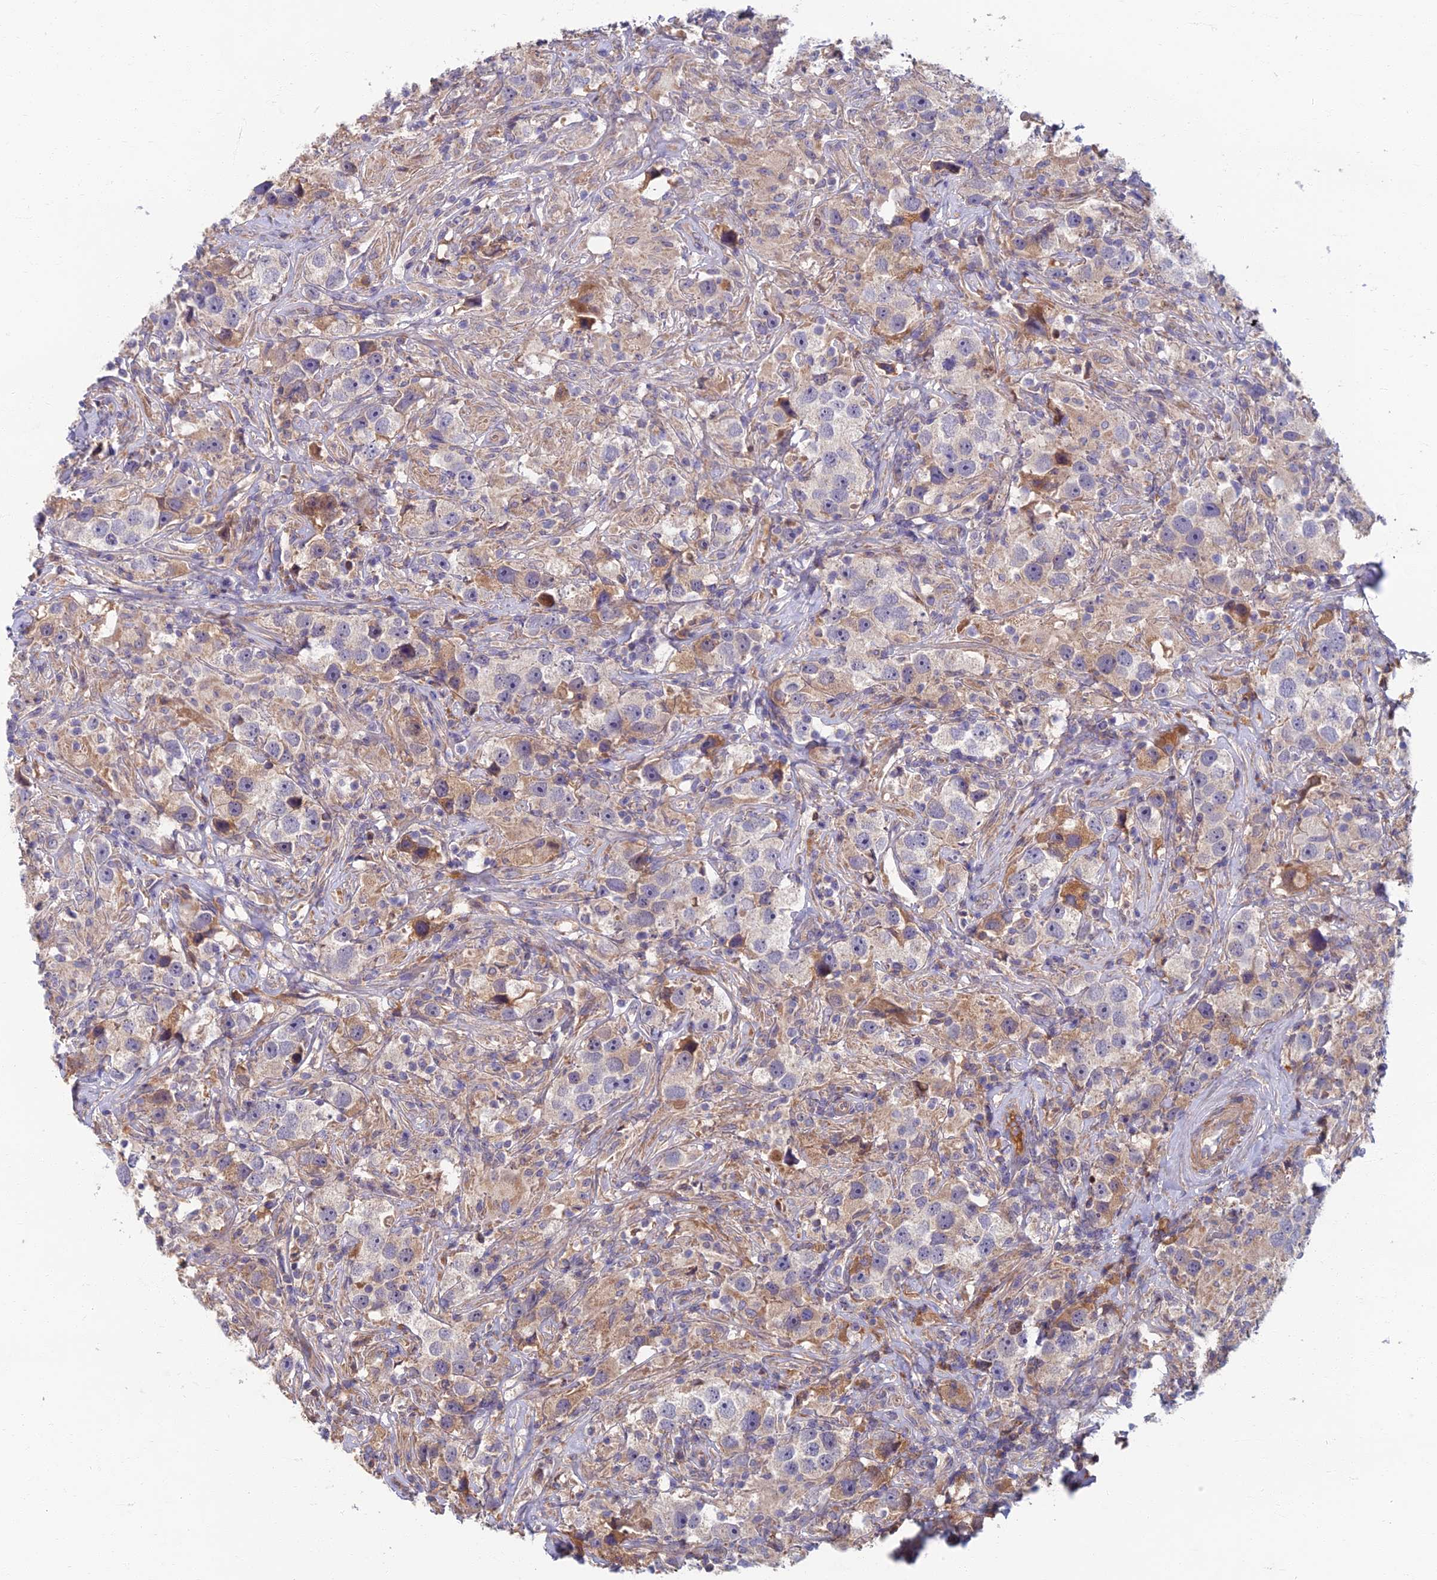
{"staining": {"intensity": "negative", "quantity": "none", "location": "none"}, "tissue": "testis cancer", "cell_type": "Tumor cells", "image_type": "cancer", "snomed": [{"axis": "morphology", "description": "Seminoma, NOS"}, {"axis": "topography", "description": "Testis"}], "caption": "Tumor cells are negative for protein expression in human testis seminoma.", "gene": "SOGA1", "patient": {"sex": "male", "age": 49}}